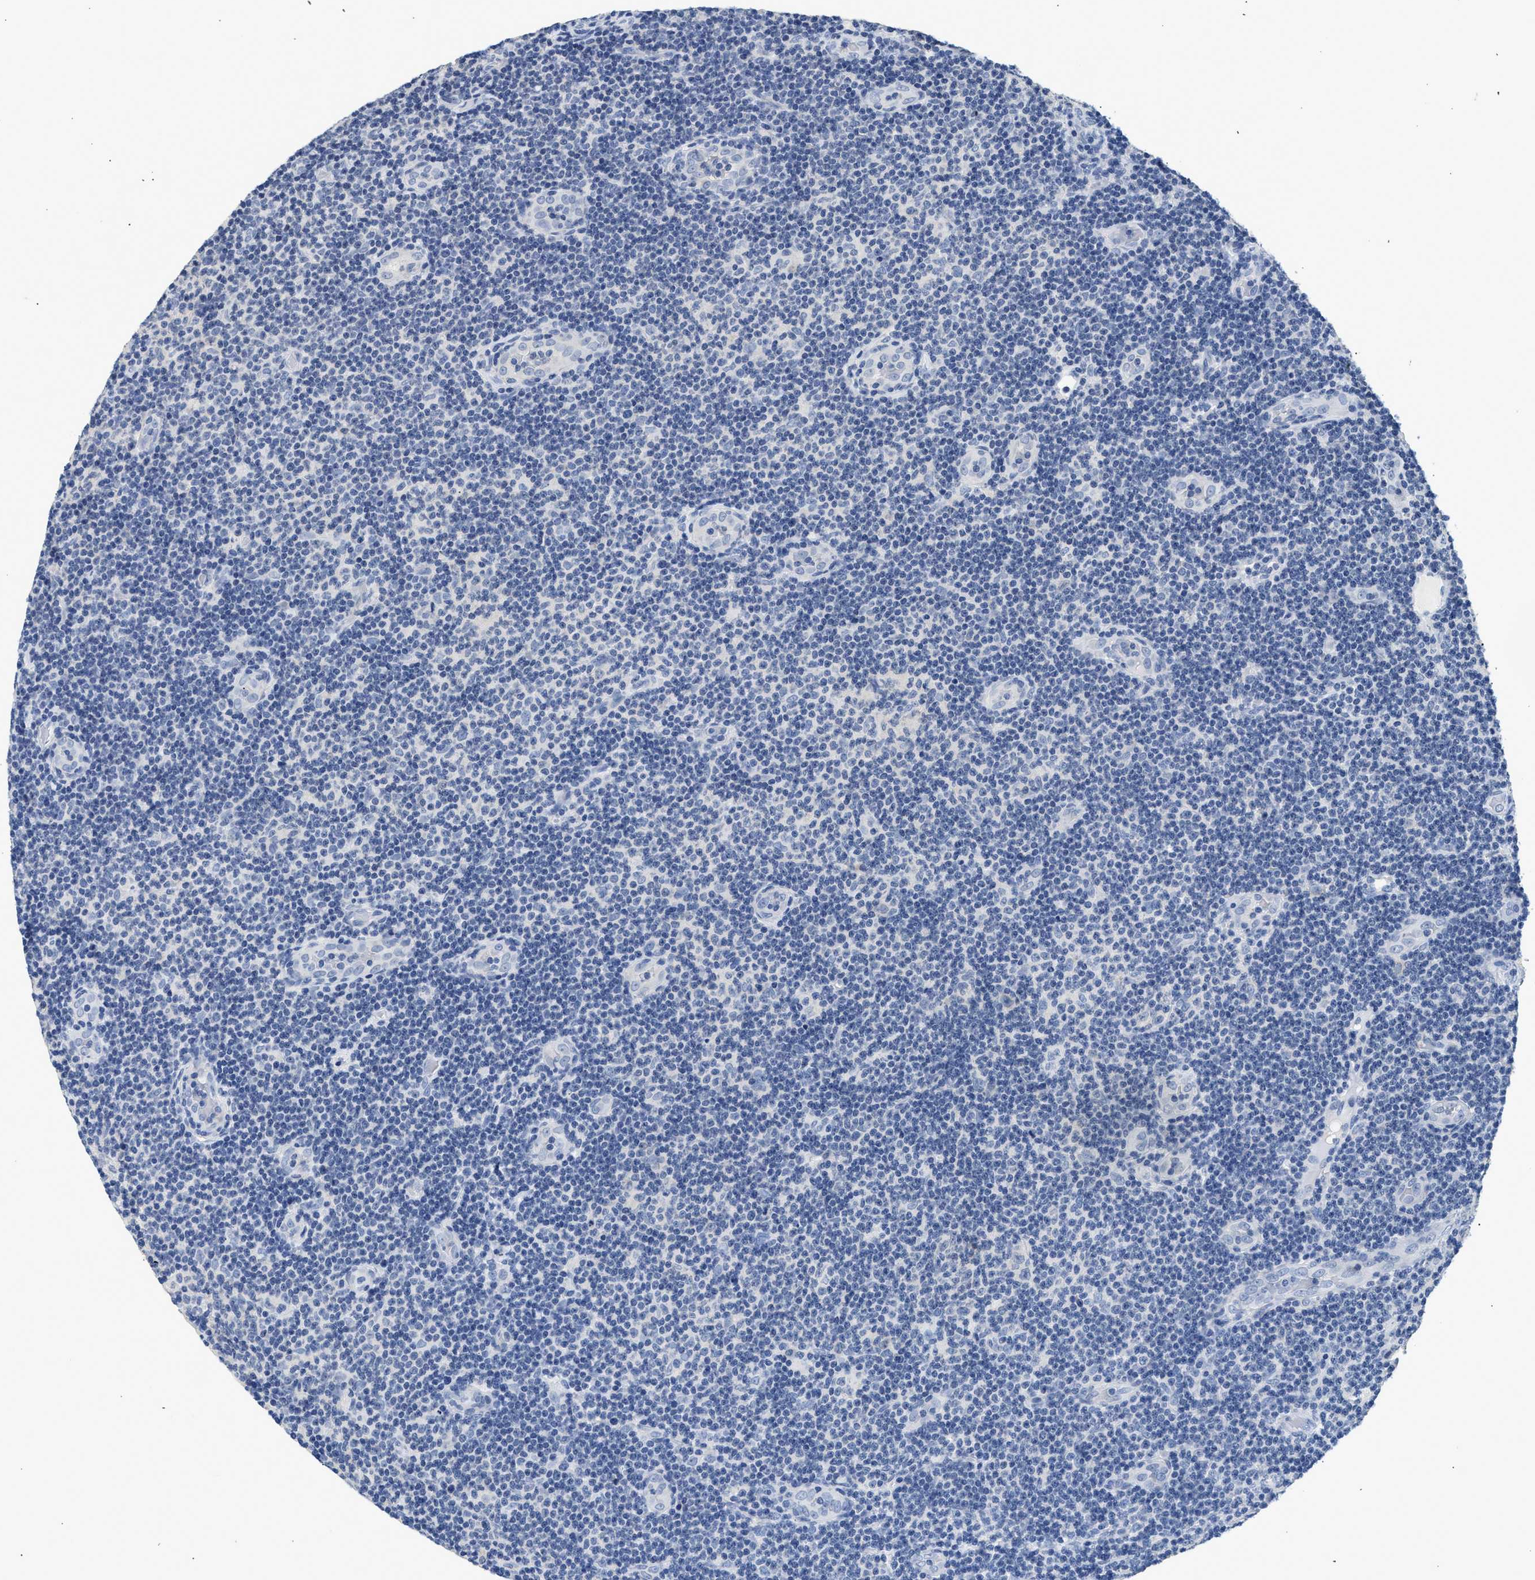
{"staining": {"intensity": "negative", "quantity": "none", "location": "none"}, "tissue": "lymphoma", "cell_type": "Tumor cells", "image_type": "cancer", "snomed": [{"axis": "morphology", "description": "Malignant lymphoma, non-Hodgkin's type, Low grade"}, {"axis": "topography", "description": "Lymph node"}], "caption": "High magnification brightfield microscopy of malignant lymphoma, non-Hodgkin's type (low-grade) stained with DAB (3,3'-diaminobenzidine) (brown) and counterstained with hematoxylin (blue): tumor cells show no significant positivity. Brightfield microscopy of immunohistochemistry (IHC) stained with DAB (brown) and hematoxylin (blue), captured at high magnification.", "gene": "PPM1L", "patient": {"sex": "male", "age": 83}}